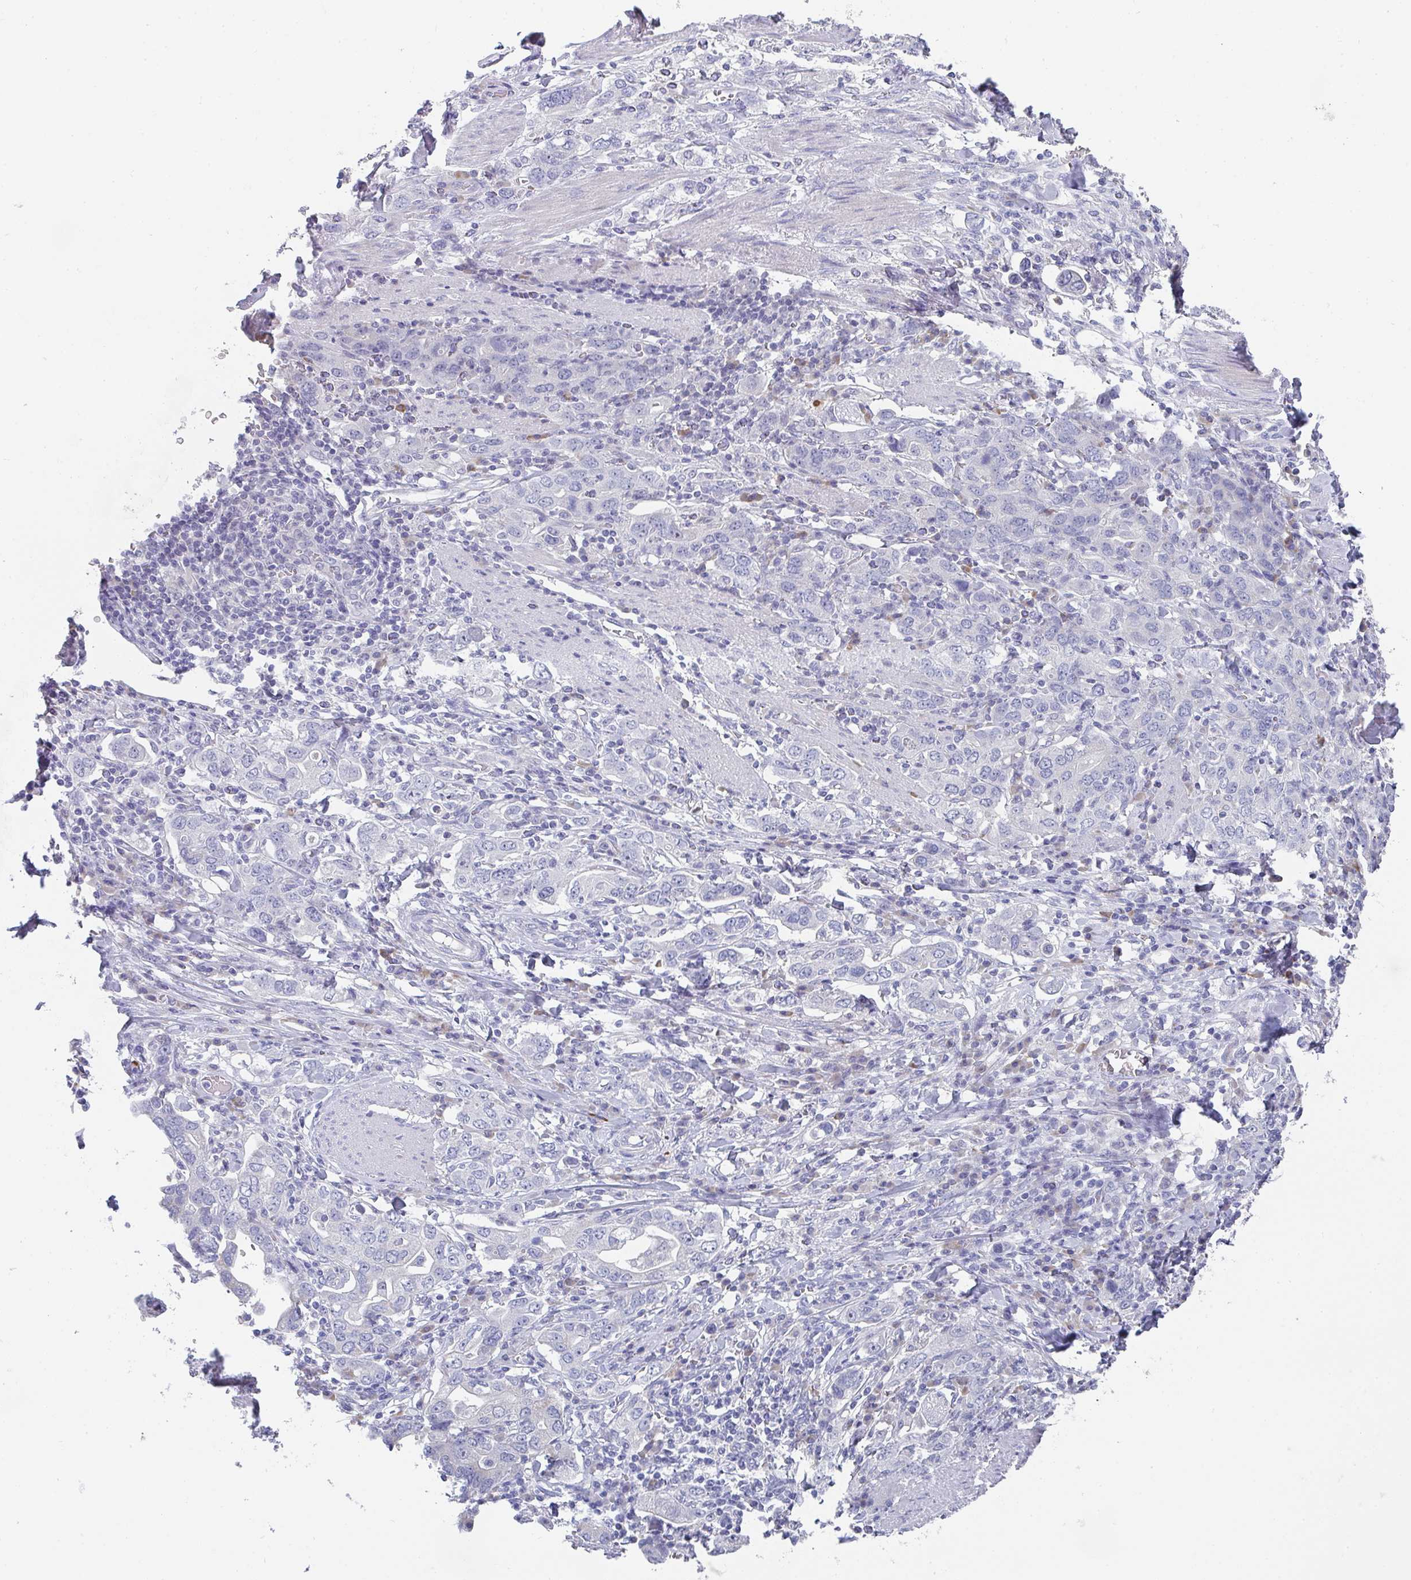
{"staining": {"intensity": "negative", "quantity": "none", "location": "none"}, "tissue": "stomach cancer", "cell_type": "Tumor cells", "image_type": "cancer", "snomed": [{"axis": "morphology", "description": "Adenocarcinoma, NOS"}, {"axis": "topography", "description": "Stomach, upper"}, {"axis": "topography", "description": "Stomach"}], "caption": "Immunohistochemical staining of stomach cancer (adenocarcinoma) exhibits no significant staining in tumor cells.", "gene": "NOXRED1", "patient": {"sex": "male", "age": 62}}